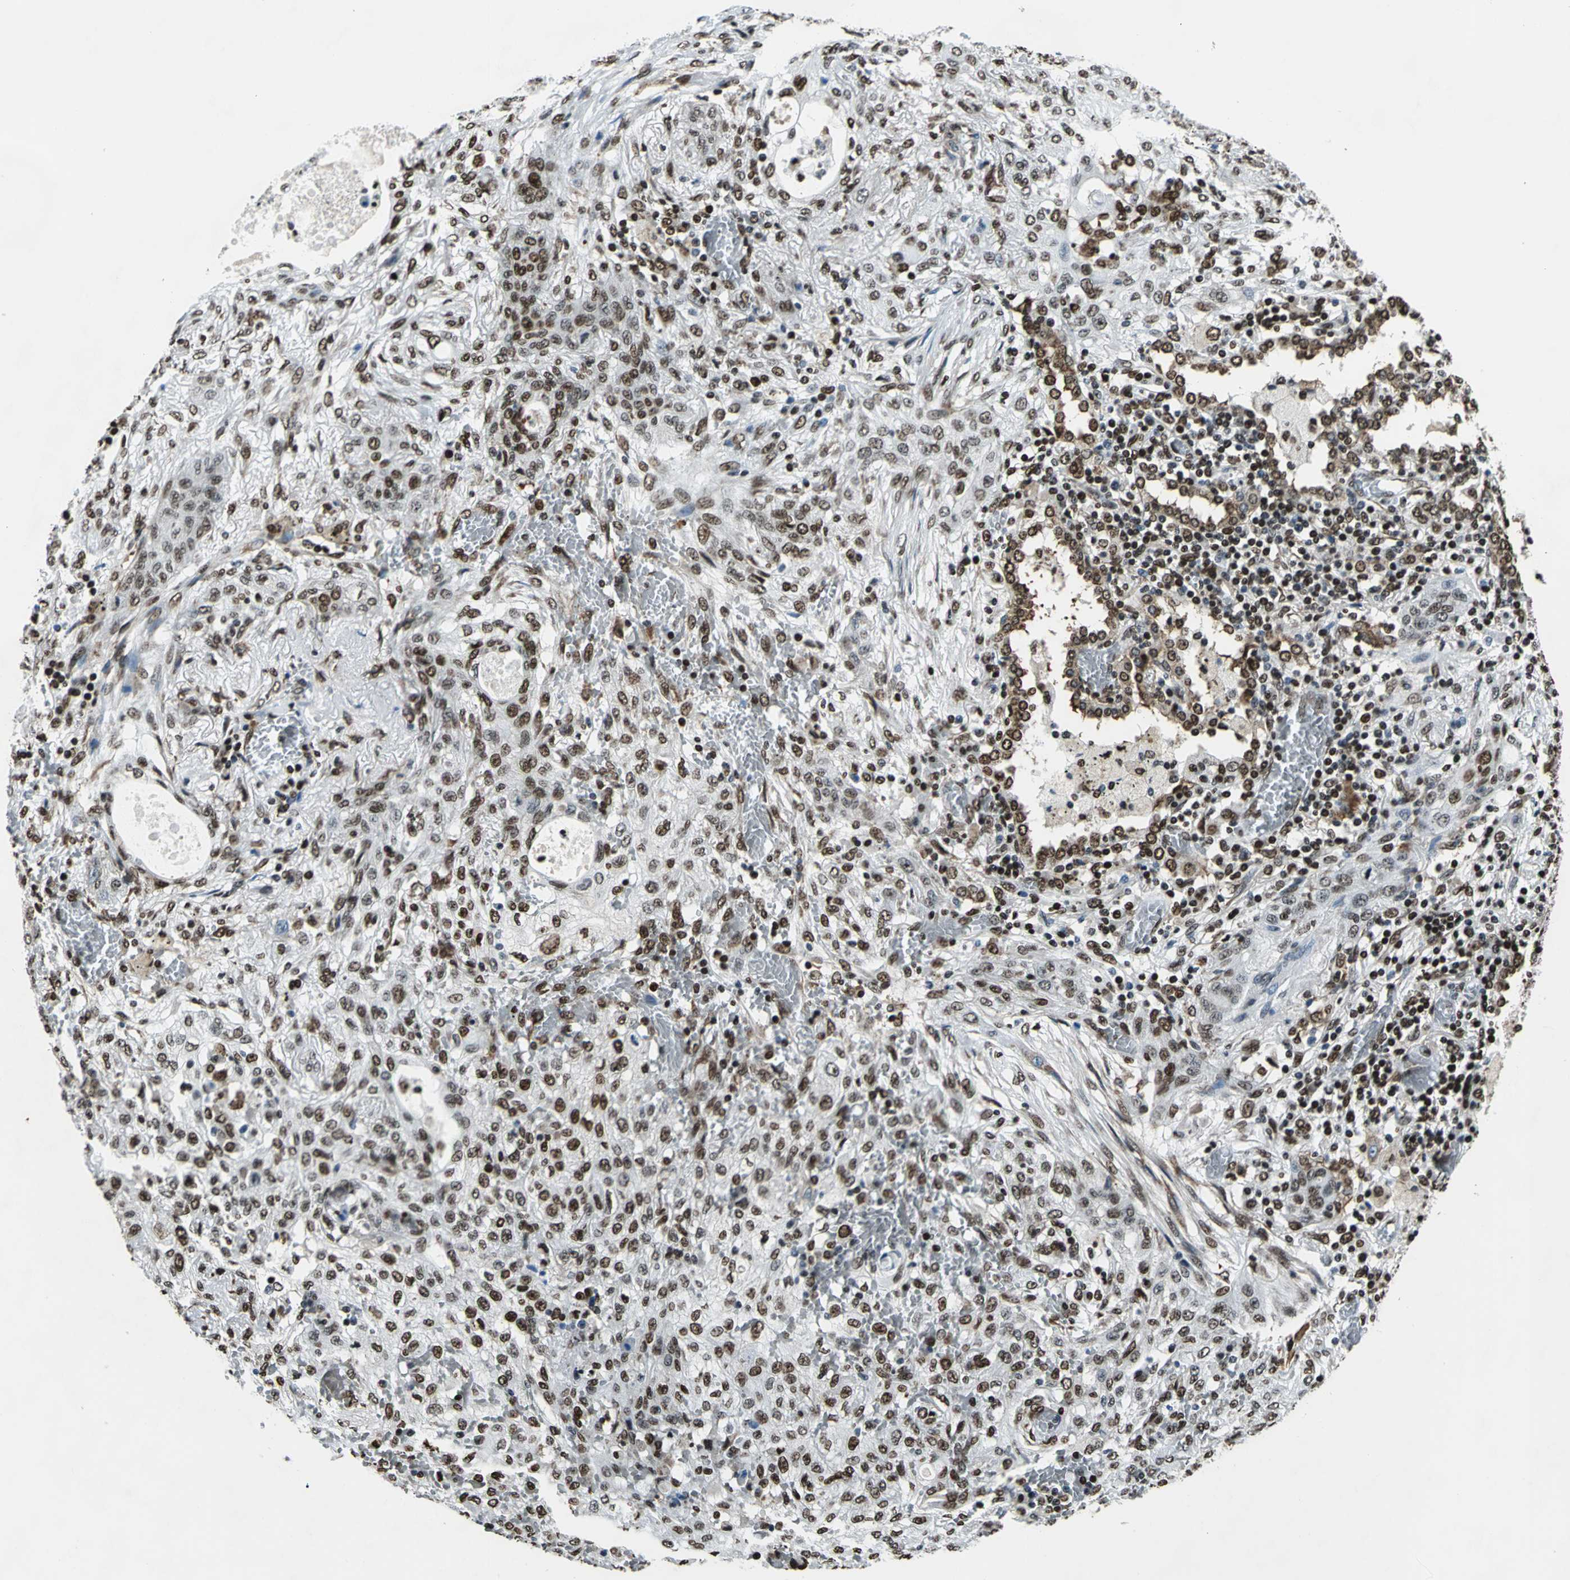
{"staining": {"intensity": "moderate", "quantity": ">75%", "location": "nuclear"}, "tissue": "lung cancer", "cell_type": "Tumor cells", "image_type": "cancer", "snomed": [{"axis": "morphology", "description": "Squamous cell carcinoma, NOS"}, {"axis": "topography", "description": "Lung"}], "caption": "Immunohistochemical staining of human lung squamous cell carcinoma shows medium levels of moderate nuclear staining in about >75% of tumor cells.", "gene": "APEX1", "patient": {"sex": "female", "age": 47}}